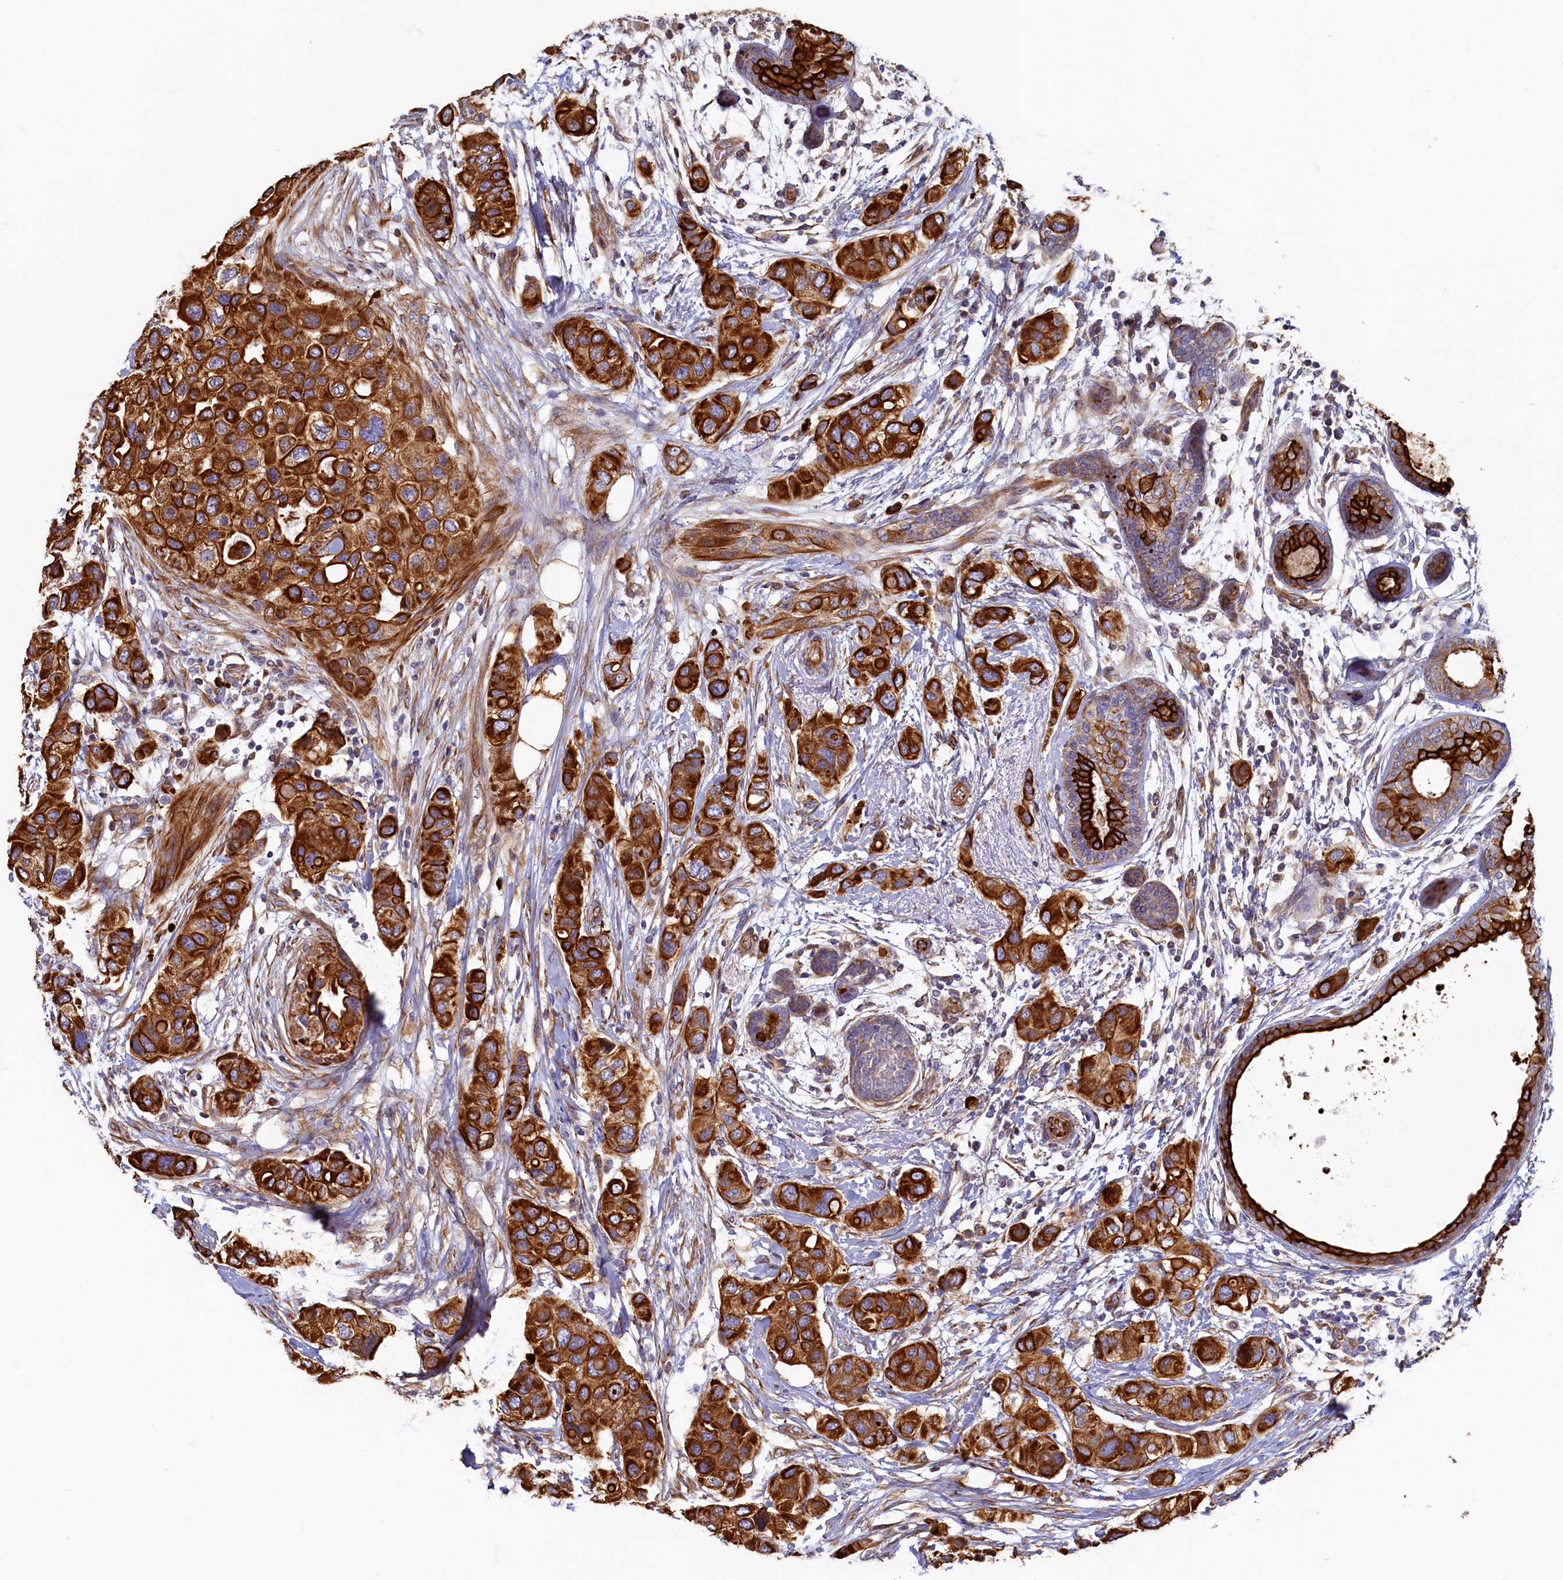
{"staining": {"intensity": "strong", "quantity": ">75%", "location": "cytoplasmic/membranous"}, "tissue": "breast cancer", "cell_type": "Tumor cells", "image_type": "cancer", "snomed": [{"axis": "morphology", "description": "Lobular carcinoma"}, {"axis": "topography", "description": "Breast"}], "caption": "Human breast cancer stained for a protein (brown) displays strong cytoplasmic/membranous positive expression in approximately >75% of tumor cells.", "gene": "LRRC57", "patient": {"sex": "female", "age": 51}}